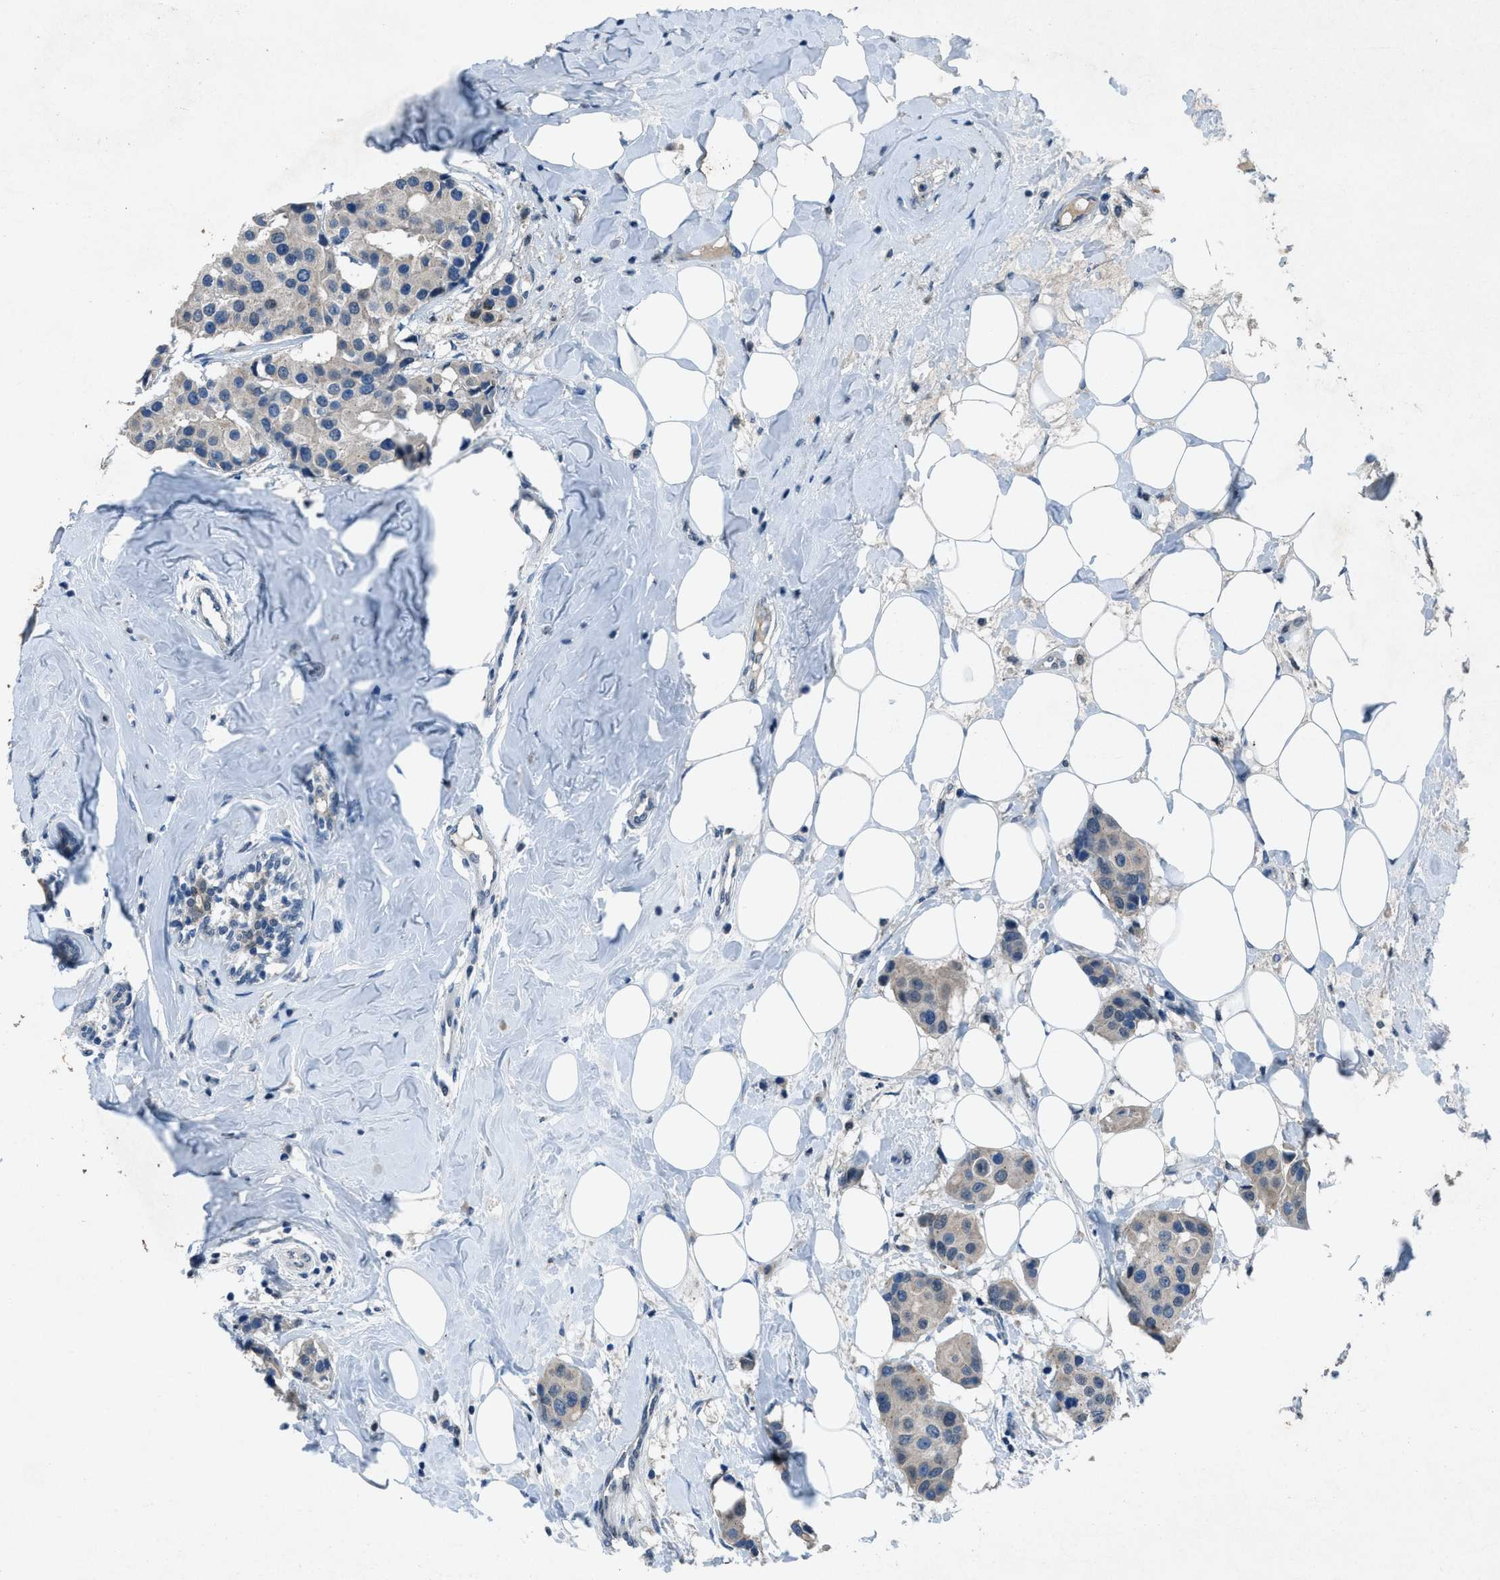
{"staining": {"intensity": "weak", "quantity": "<25%", "location": "cytoplasmic/membranous"}, "tissue": "breast cancer", "cell_type": "Tumor cells", "image_type": "cancer", "snomed": [{"axis": "morphology", "description": "Normal tissue, NOS"}, {"axis": "morphology", "description": "Duct carcinoma"}, {"axis": "topography", "description": "Breast"}], "caption": "Immunohistochemical staining of human breast cancer (intraductal carcinoma) displays no significant staining in tumor cells.", "gene": "DUSP19", "patient": {"sex": "female", "age": 39}}